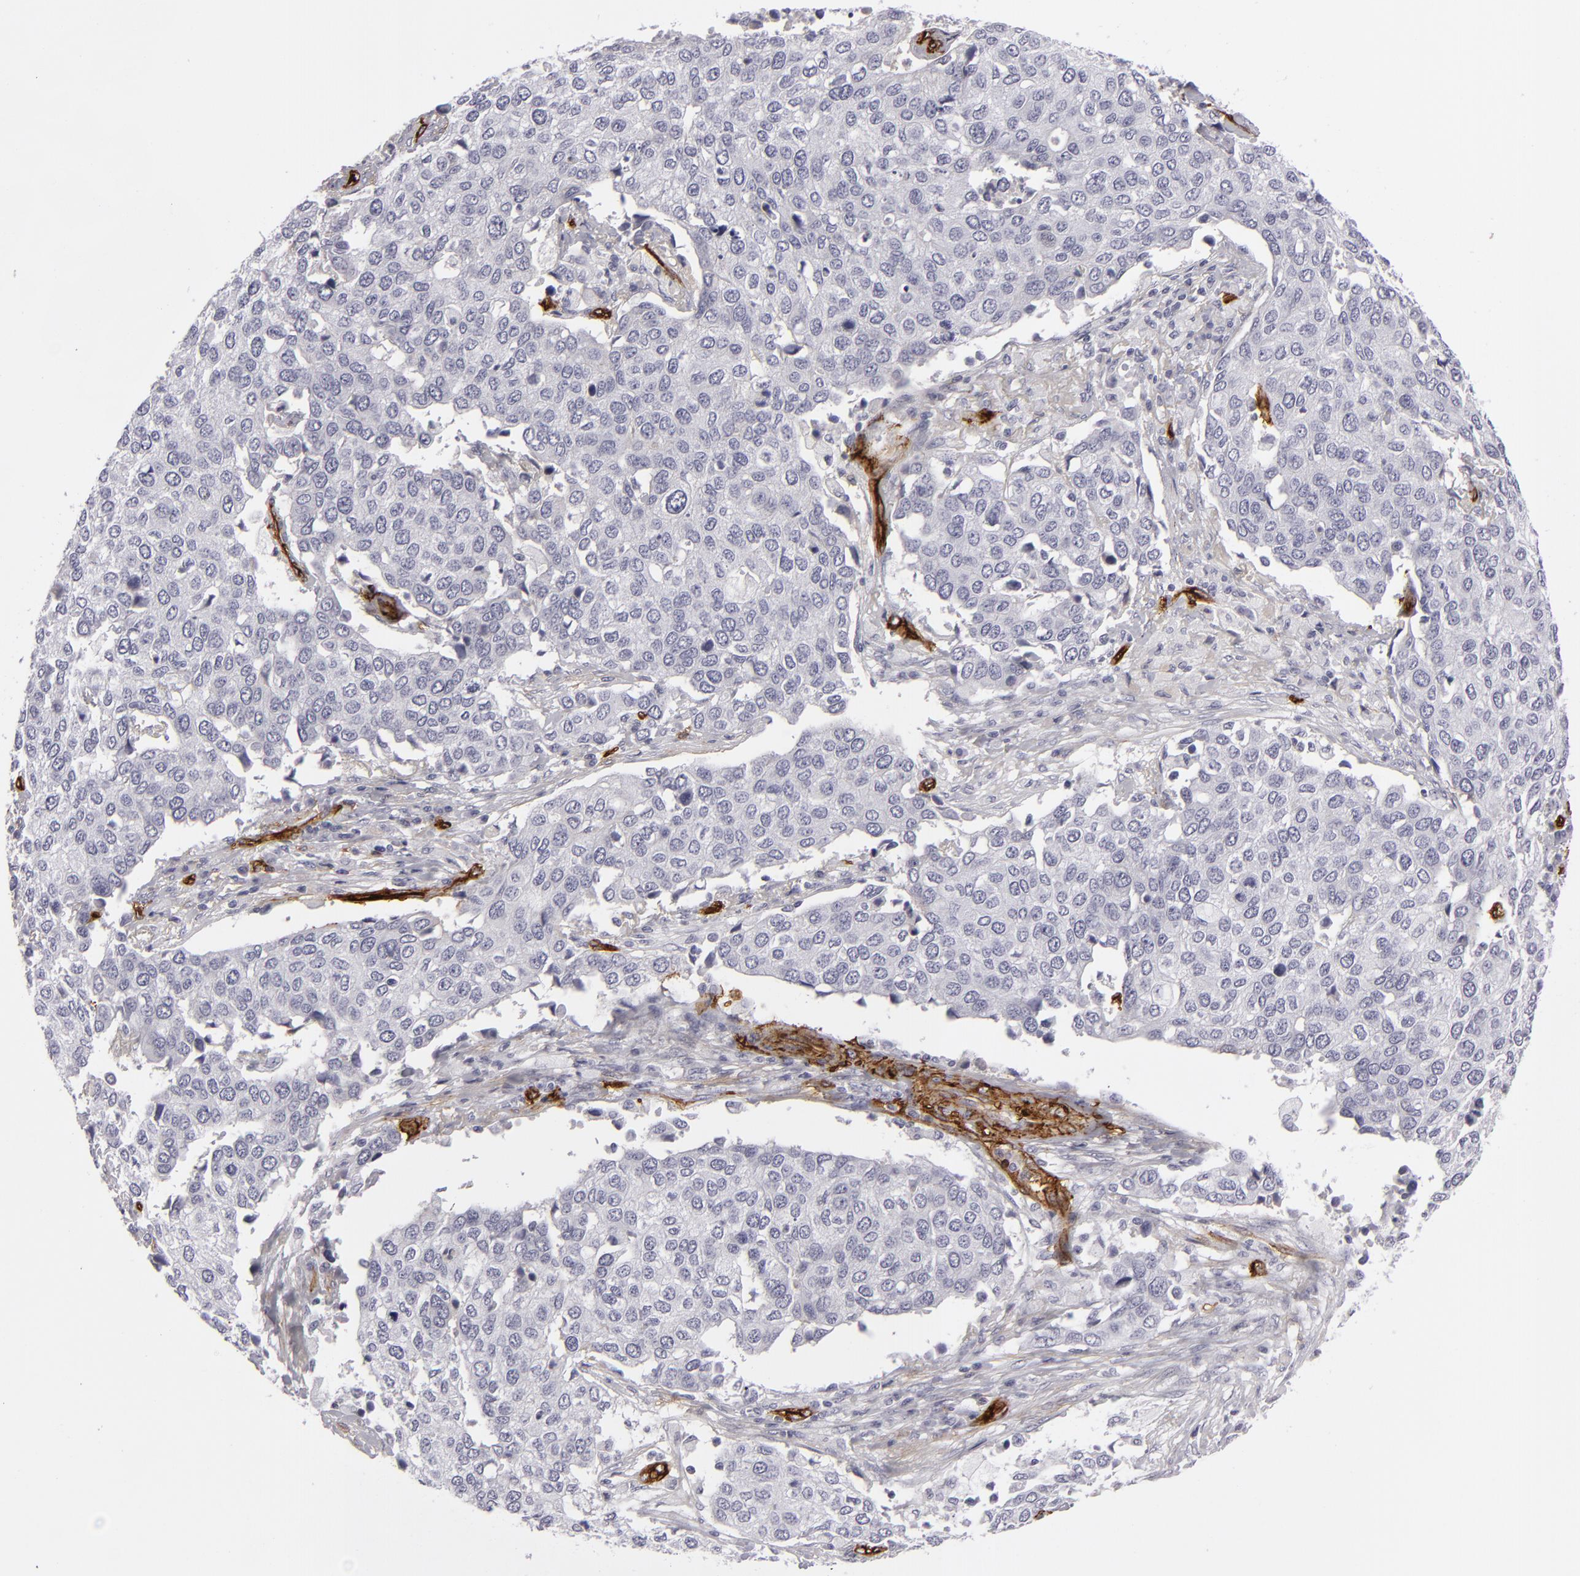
{"staining": {"intensity": "negative", "quantity": "none", "location": "none"}, "tissue": "cervical cancer", "cell_type": "Tumor cells", "image_type": "cancer", "snomed": [{"axis": "morphology", "description": "Squamous cell carcinoma, NOS"}, {"axis": "topography", "description": "Cervix"}], "caption": "Immunohistochemistry (IHC) micrograph of human squamous cell carcinoma (cervical) stained for a protein (brown), which shows no positivity in tumor cells. The staining is performed using DAB (3,3'-diaminobenzidine) brown chromogen with nuclei counter-stained in using hematoxylin.", "gene": "MCAM", "patient": {"sex": "female", "age": 54}}